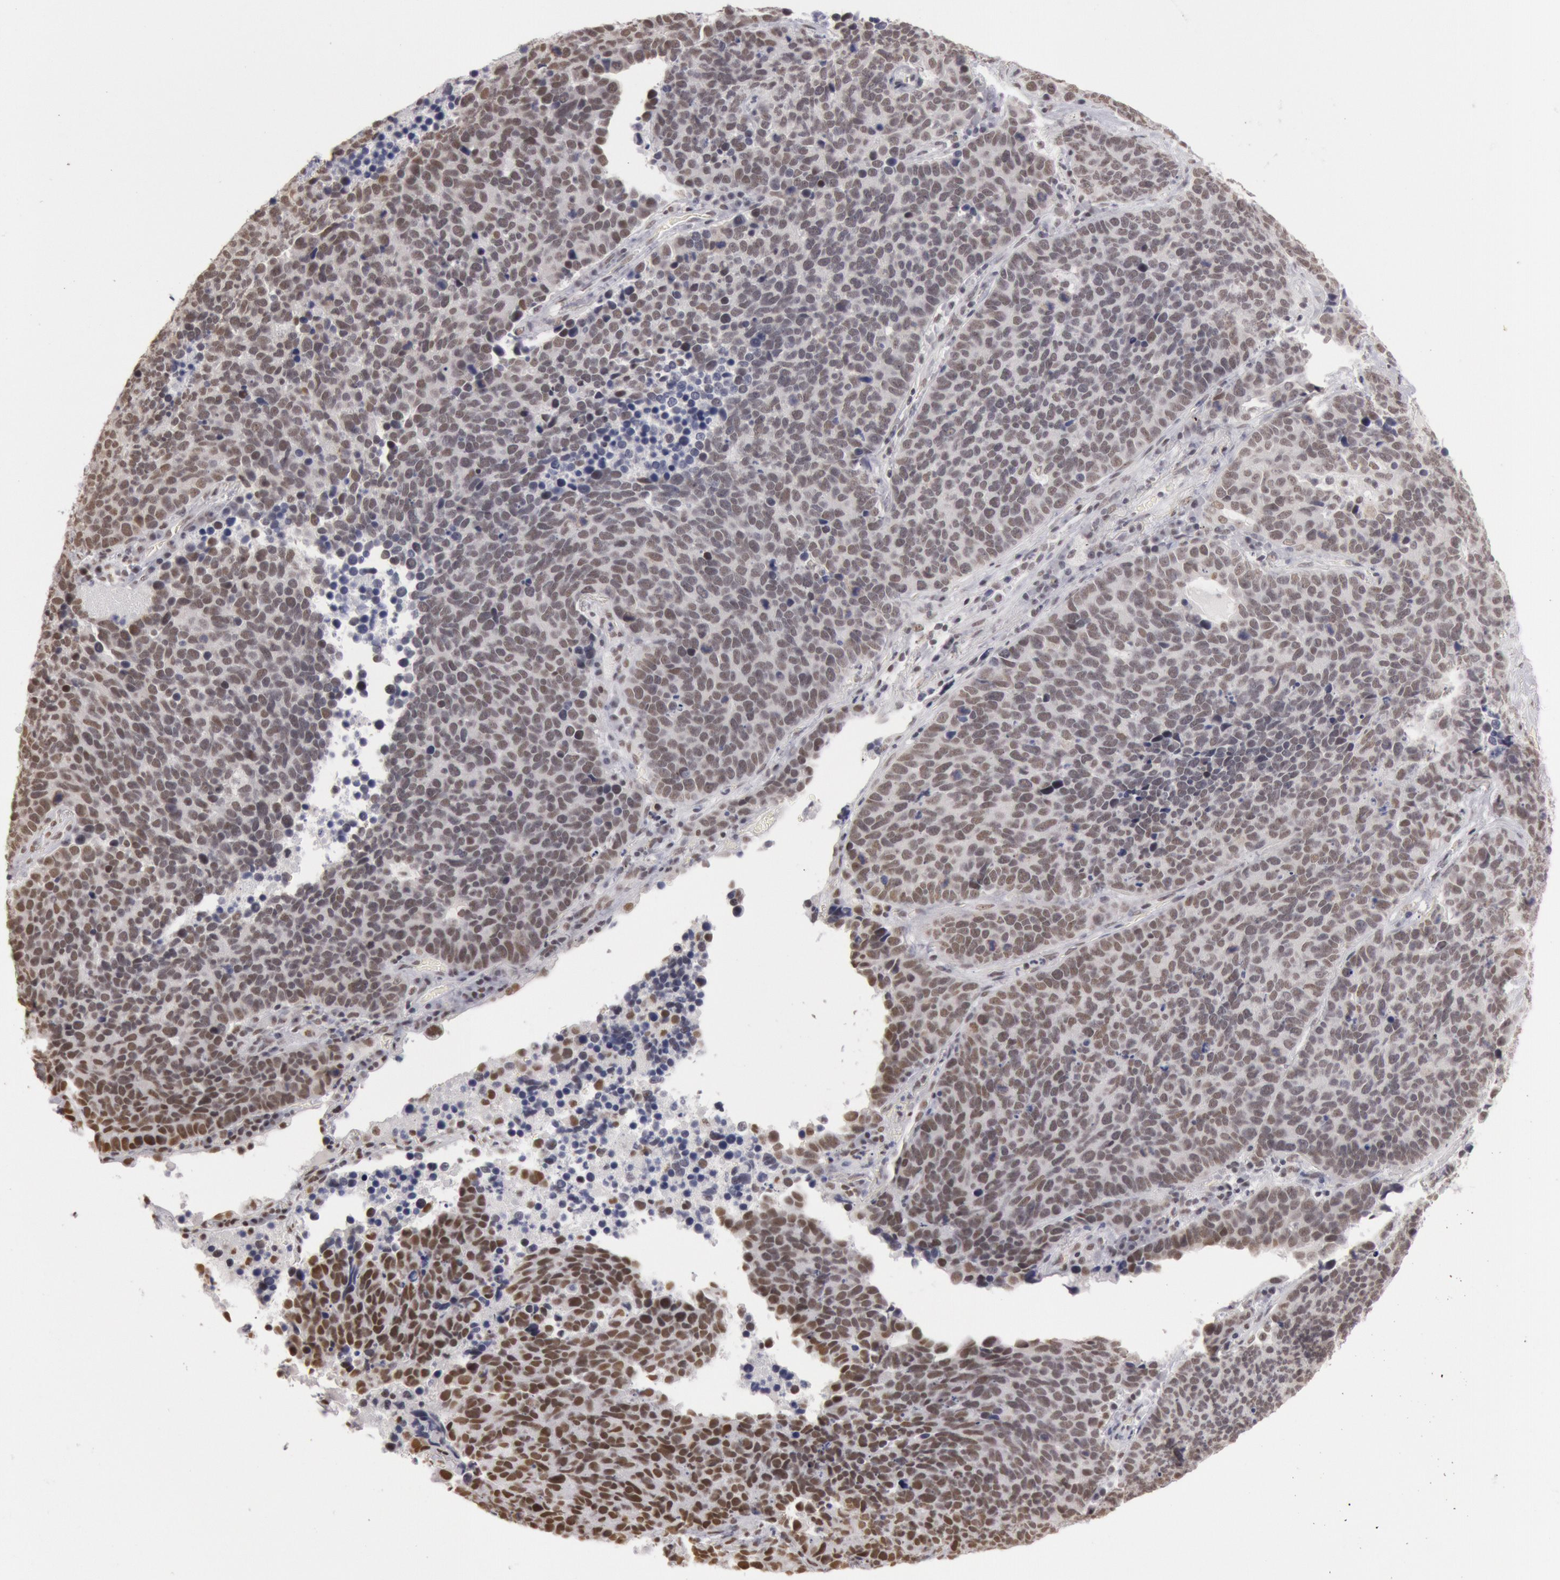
{"staining": {"intensity": "strong", "quantity": ">75%", "location": "nuclear"}, "tissue": "lung cancer", "cell_type": "Tumor cells", "image_type": "cancer", "snomed": [{"axis": "morphology", "description": "Neoplasm, malignant, NOS"}, {"axis": "topography", "description": "Lung"}], "caption": "Approximately >75% of tumor cells in human lung cancer (malignant neoplasm) exhibit strong nuclear protein positivity as visualized by brown immunohistochemical staining.", "gene": "ESS2", "patient": {"sex": "female", "age": 75}}